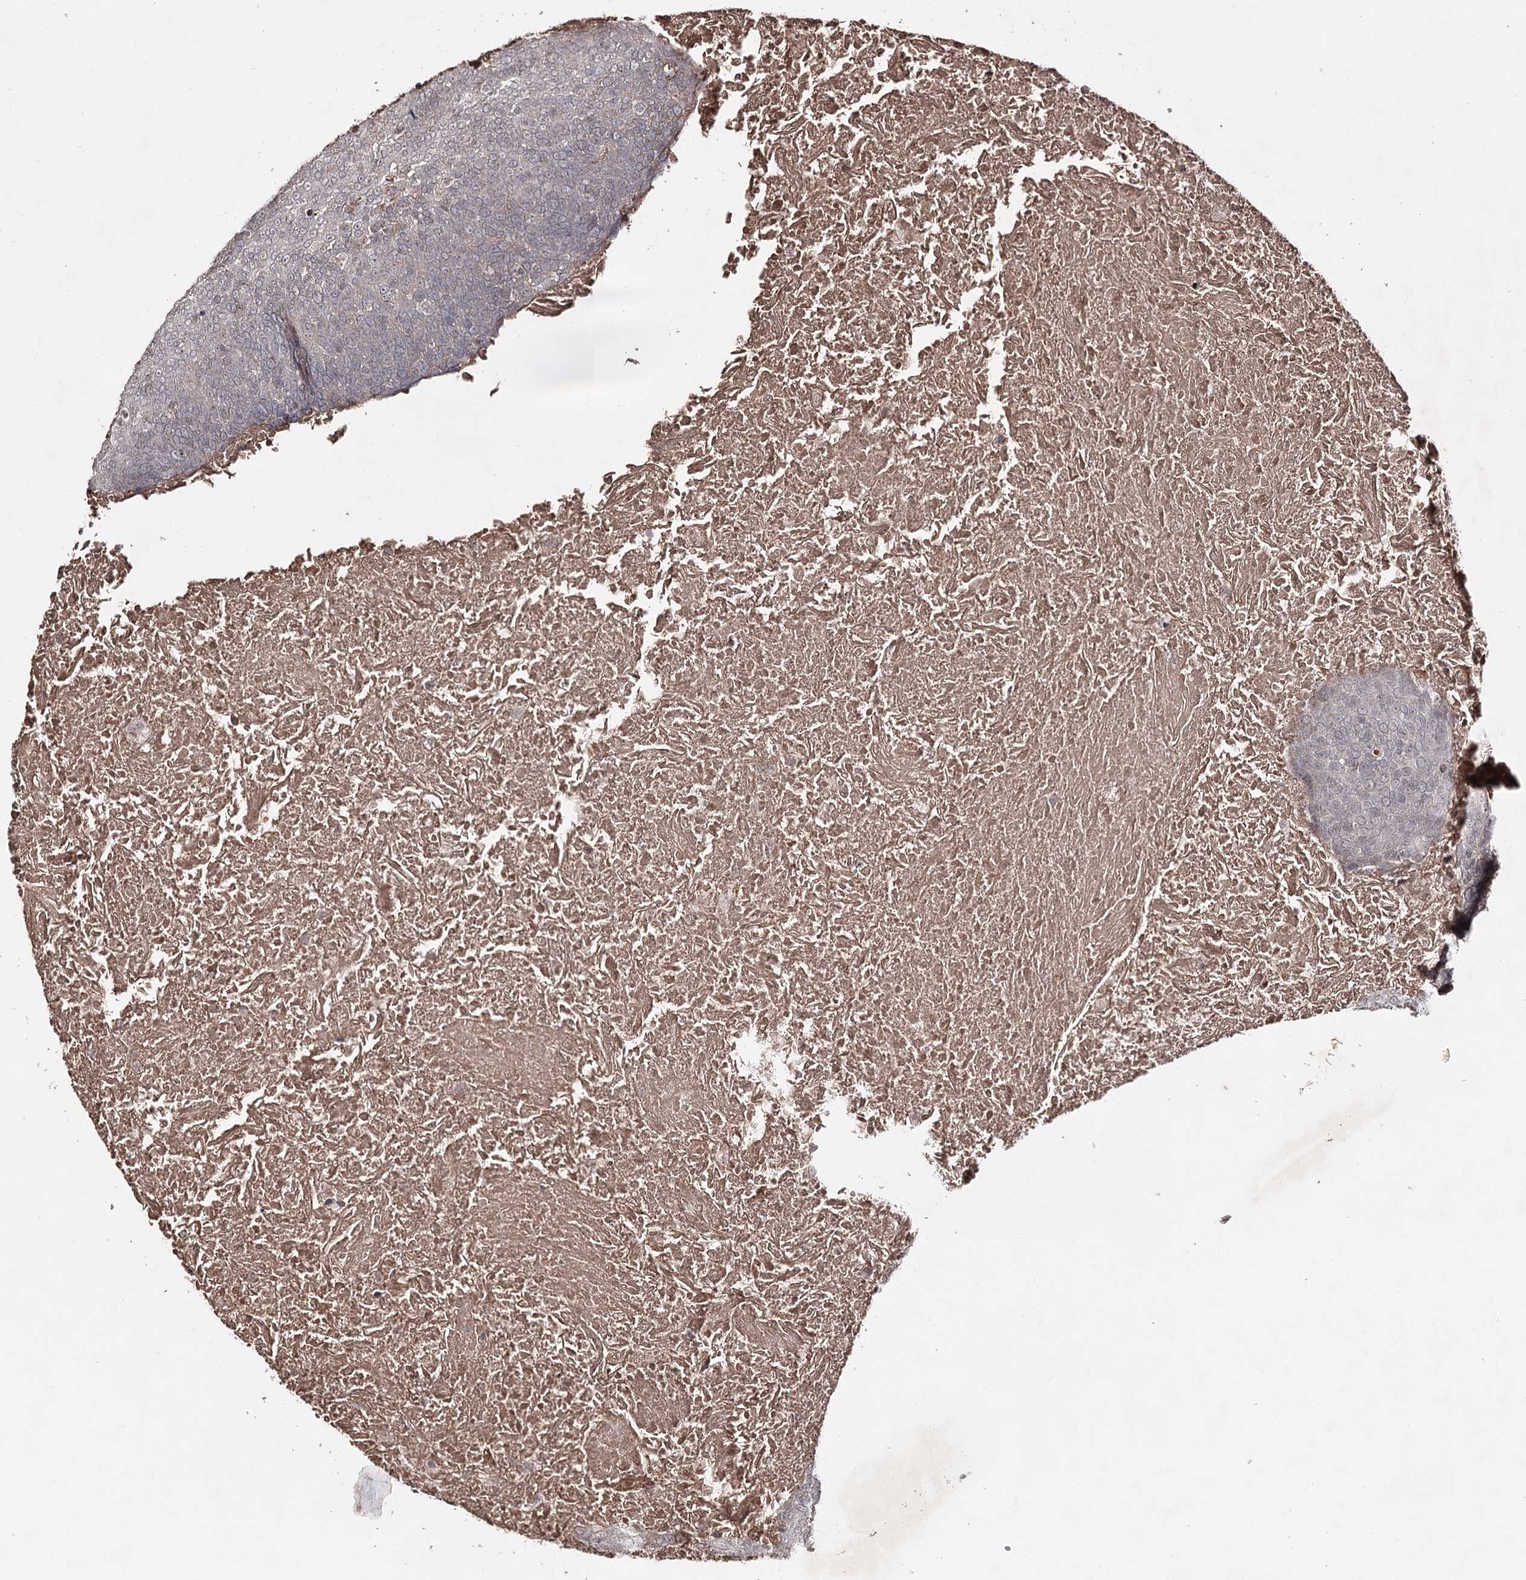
{"staining": {"intensity": "weak", "quantity": "<25%", "location": "cytoplasmic/membranous"}, "tissue": "head and neck cancer", "cell_type": "Tumor cells", "image_type": "cancer", "snomed": [{"axis": "morphology", "description": "Squamous cell carcinoma, NOS"}, {"axis": "morphology", "description": "Squamous cell carcinoma, metastatic, NOS"}, {"axis": "topography", "description": "Lymph node"}, {"axis": "topography", "description": "Head-Neck"}], "caption": "Head and neck metastatic squamous cell carcinoma stained for a protein using immunohistochemistry (IHC) displays no staining tumor cells.", "gene": "SYNGR3", "patient": {"sex": "male", "age": 62}}